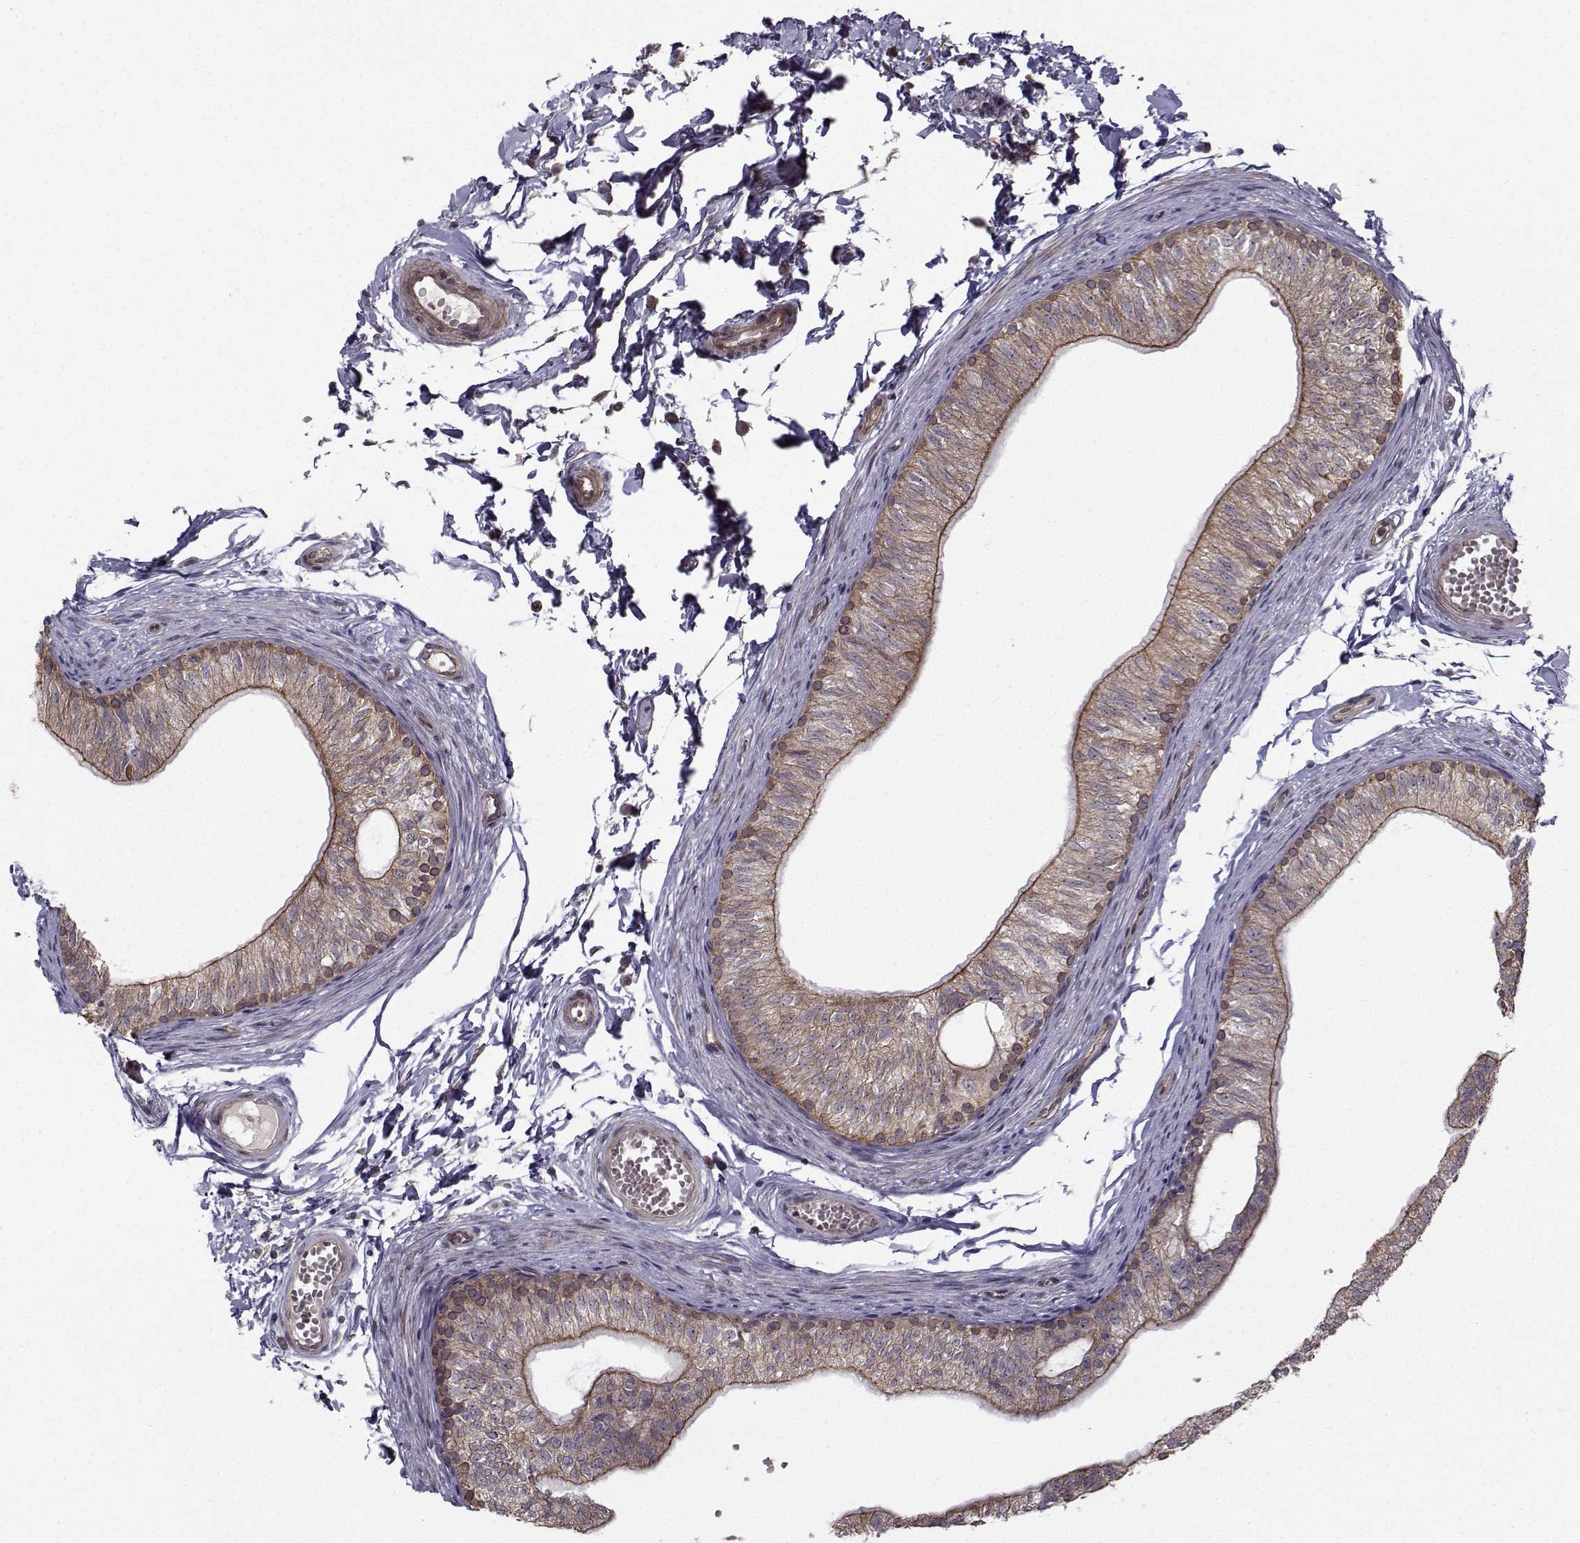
{"staining": {"intensity": "moderate", "quantity": "25%-75%", "location": "cytoplasmic/membranous"}, "tissue": "epididymis", "cell_type": "Glandular cells", "image_type": "normal", "snomed": [{"axis": "morphology", "description": "Normal tissue, NOS"}, {"axis": "topography", "description": "Epididymis"}], "caption": "A medium amount of moderate cytoplasmic/membranous positivity is present in about 25%-75% of glandular cells in benign epididymis.", "gene": "APC", "patient": {"sex": "male", "age": 22}}